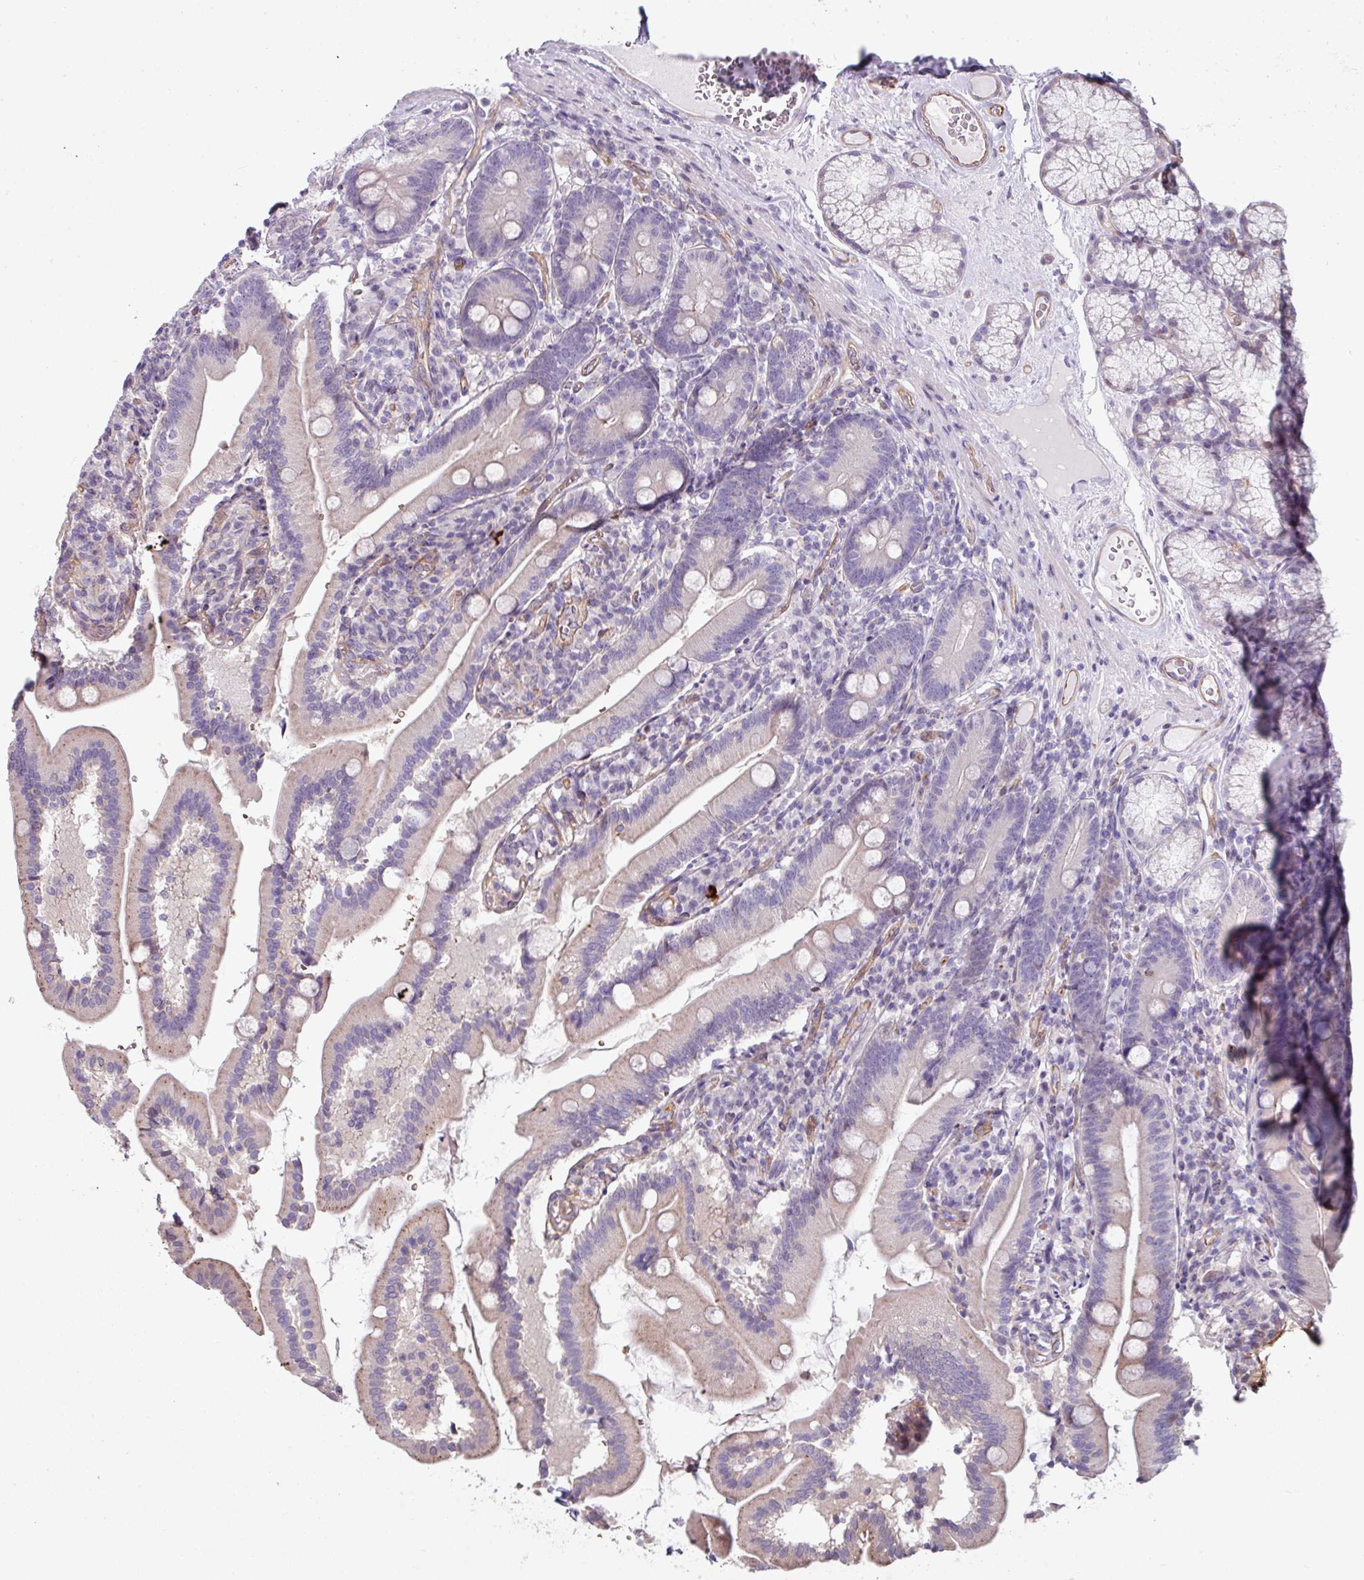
{"staining": {"intensity": "moderate", "quantity": "25%-75%", "location": "cytoplasmic/membranous"}, "tissue": "duodenum", "cell_type": "Glandular cells", "image_type": "normal", "snomed": [{"axis": "morphology", "description": "Normal tissue, NOS"}, {"axis": "topography", "description": "Duodenum"}], "caption": "IHC (DAB) staining of normal duodenum reveals moderate cytoplasmic/membranous protein positivity in approximately 25%-75% of glandular cells.", "gene": "ANO9", "patient": {"sex": "female", "age": 67}}